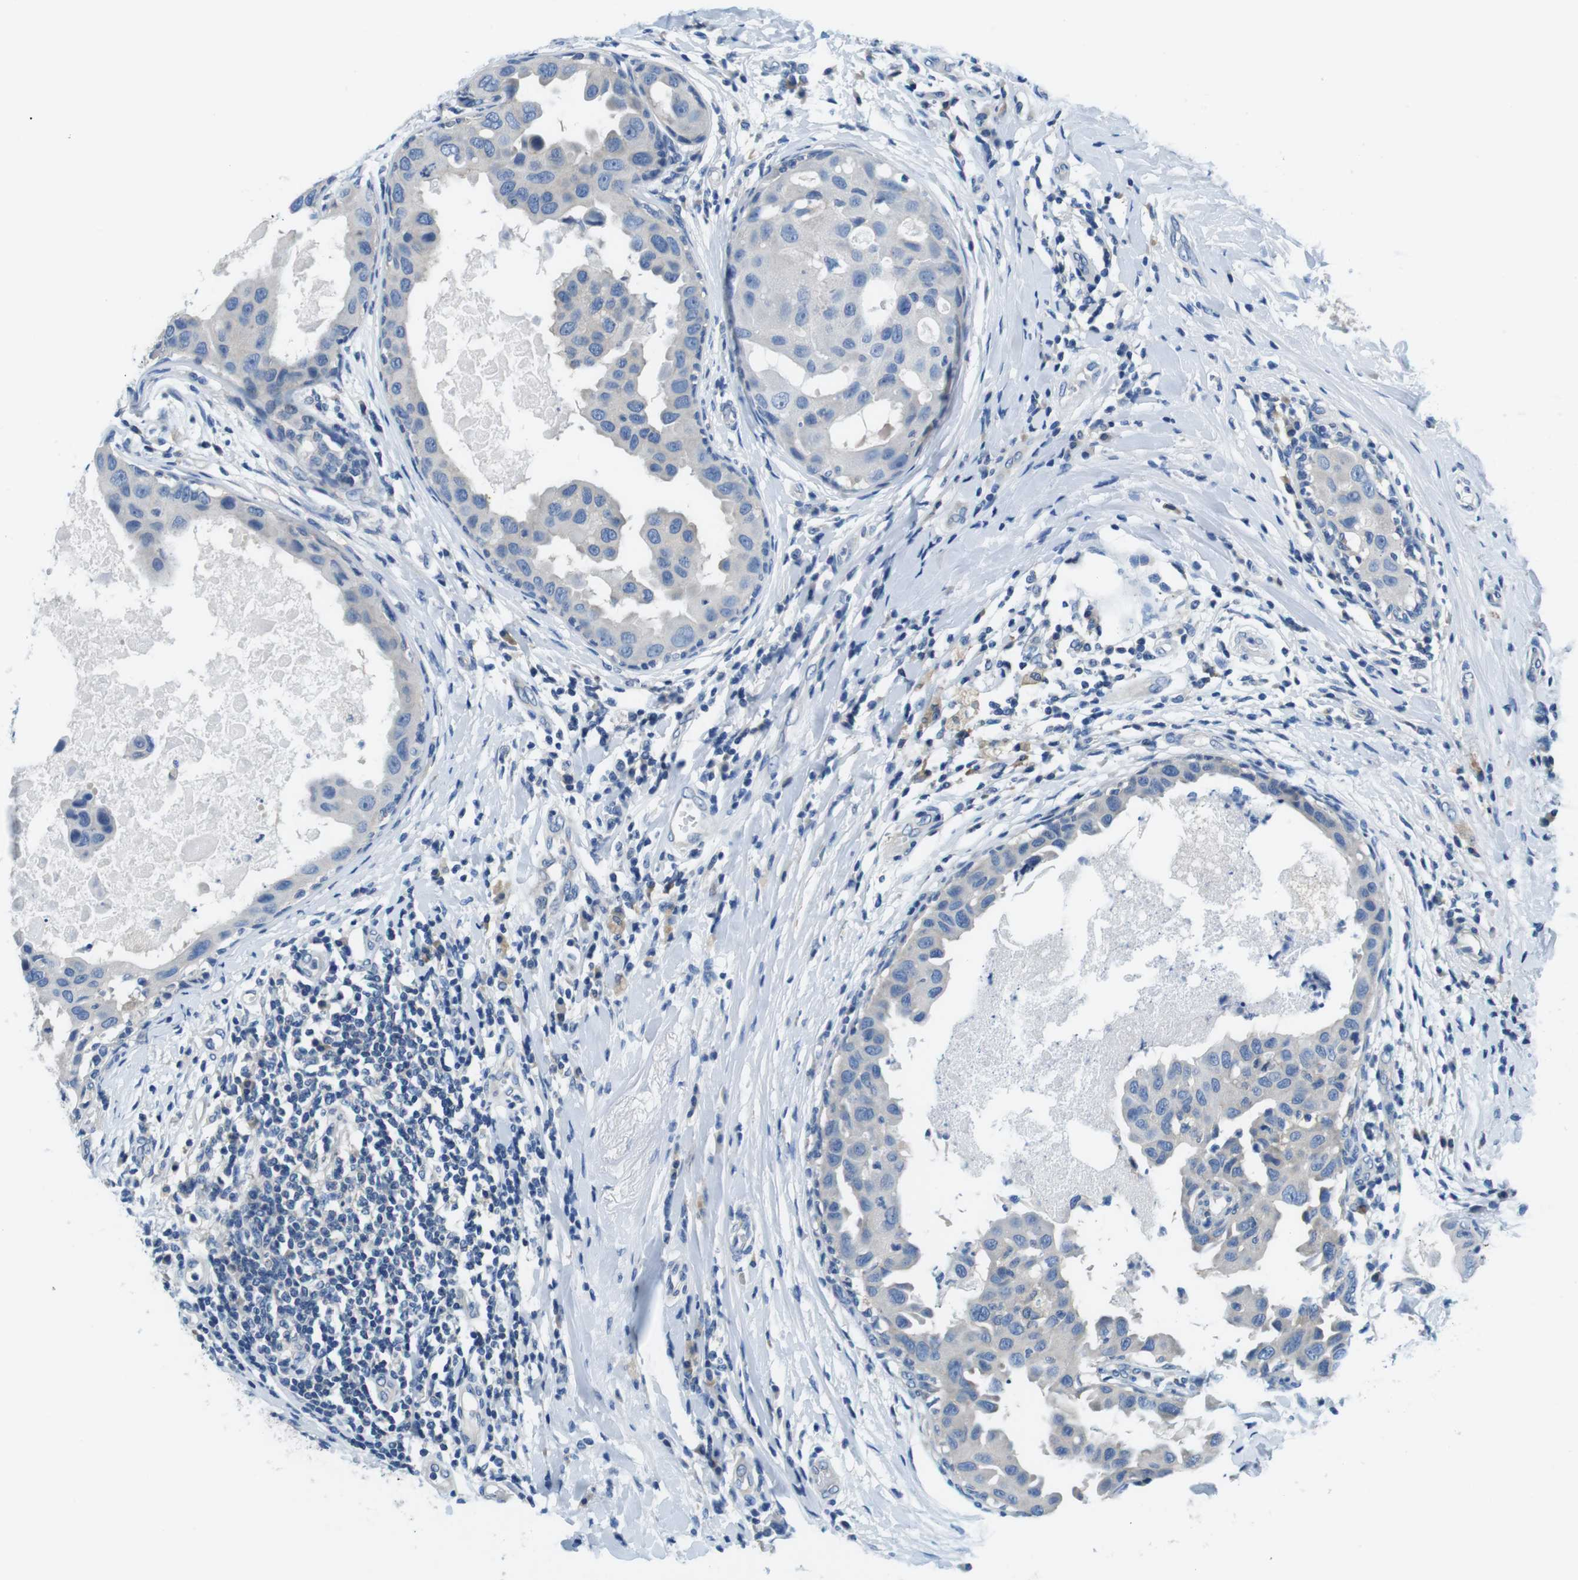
{"staining": {"intensity": "negative", "quantity": "none", "location": "none"}, "tissue": "breast cancer", "cell_type": "Tumor cells", "image_type": "cancer", "snomed": [{"axis": "morphology", "description": "Duct carcinoma"}, {"axis": "topography", "description": "Breast"}], "caption": "A high-resolution histopathology image shows immunohistochemistry staining of intraductal carcinoma (breast), which demonstrates no significant positivity in tumor cells.", "gene": "DENND4C", "patient": {"sex": "female", "age": 27}}